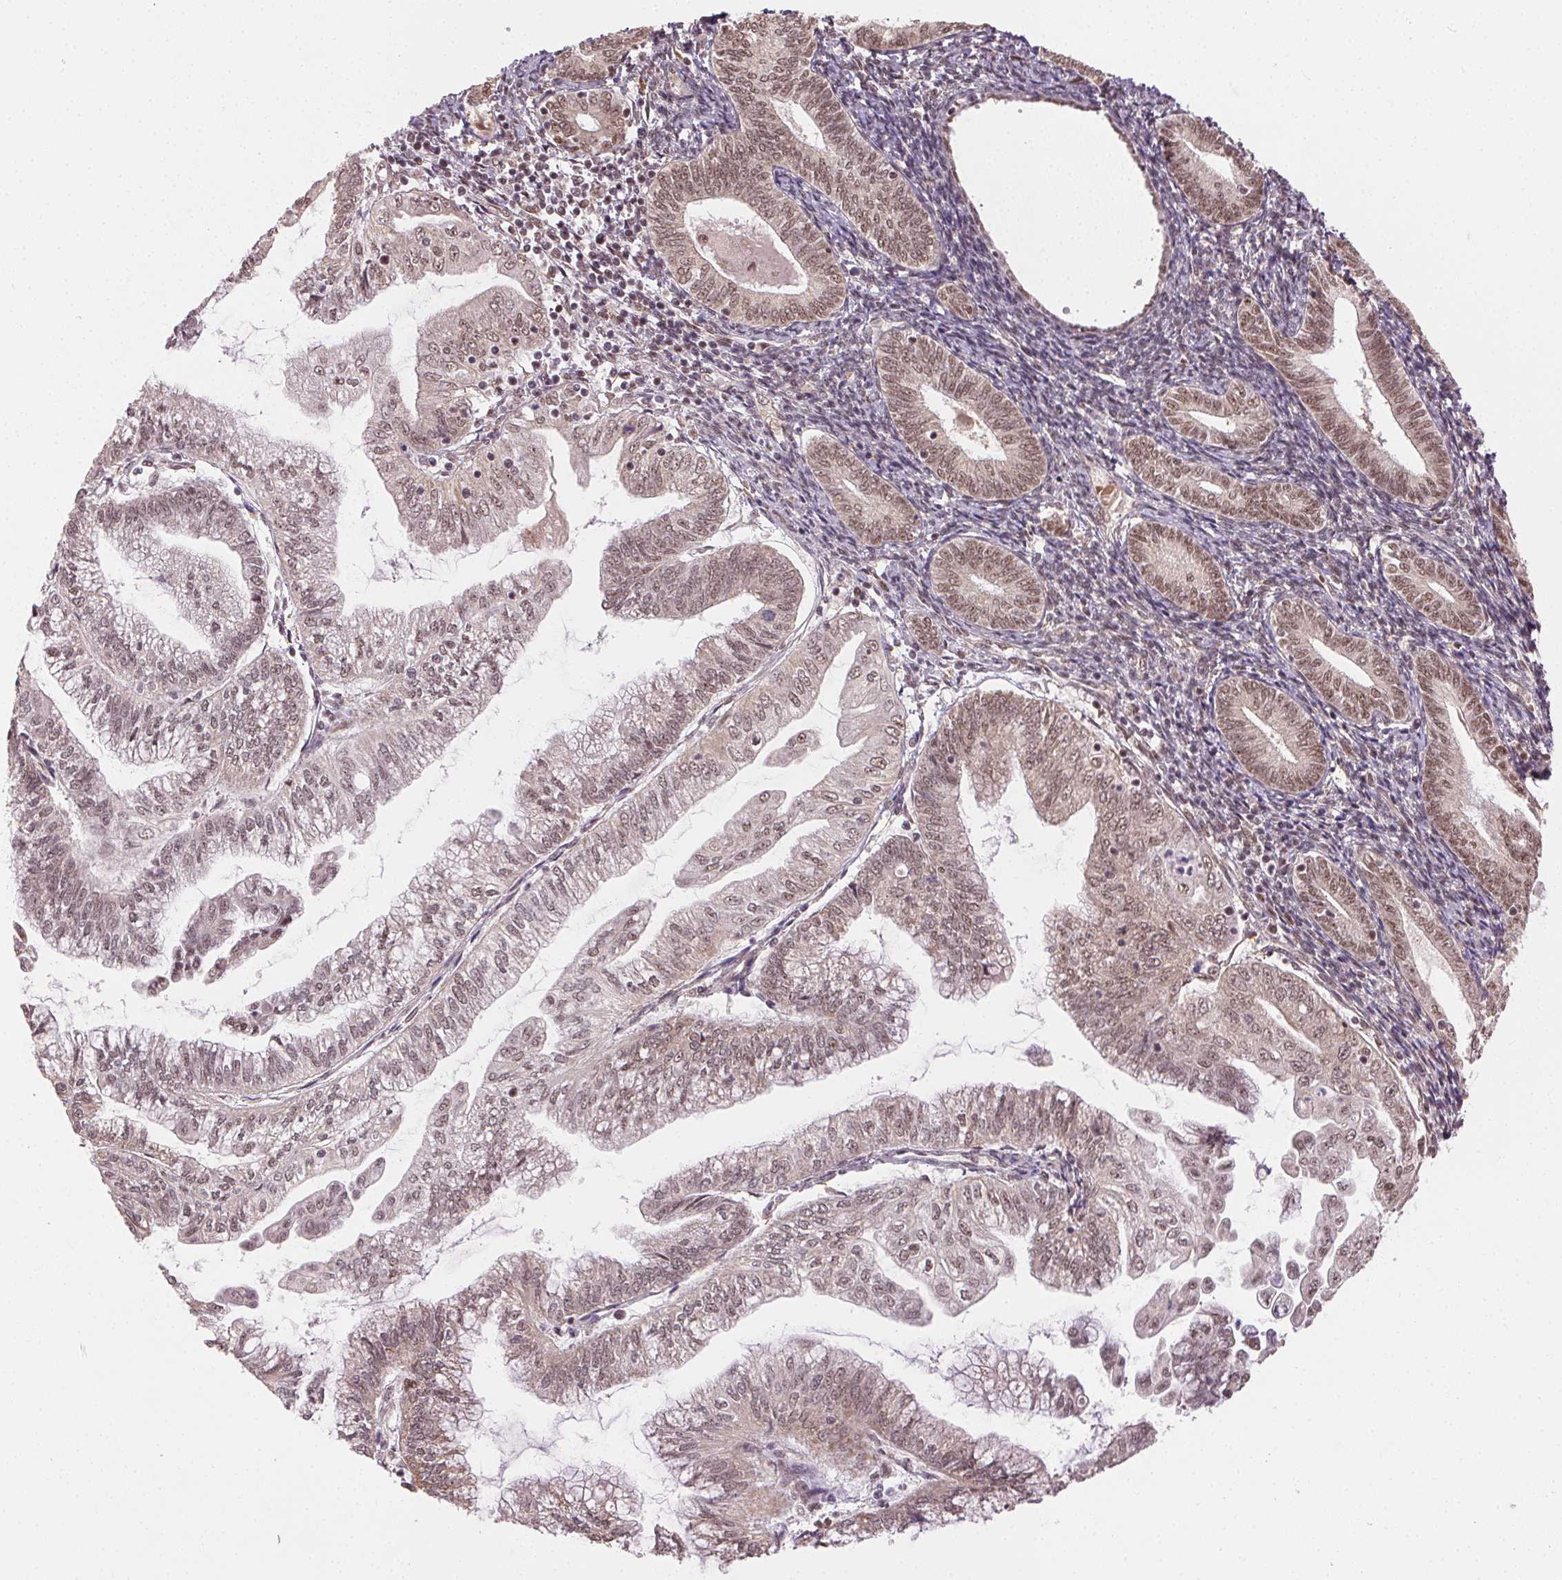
{"staining": {"intensity": "moderate", "quantity": ">75%", "location": "nuclear"}, "tissue": "endometrial cancer", "cell_type": "Tumor cells", "image_type": "cancer", "snomed": [{"axis": "morphology", "description": "Adenocarcinoma, NOS"}, {"axis": "topography", "description": "Endometrium"}], "caption": "This is an image of immunohistochemistry staining of endometrial adenocarcinoma, which shows moderate staining in the nuclear of tumor cells.", "gene": "TREML4", "patient": {"sex": "female", "age": 55}}